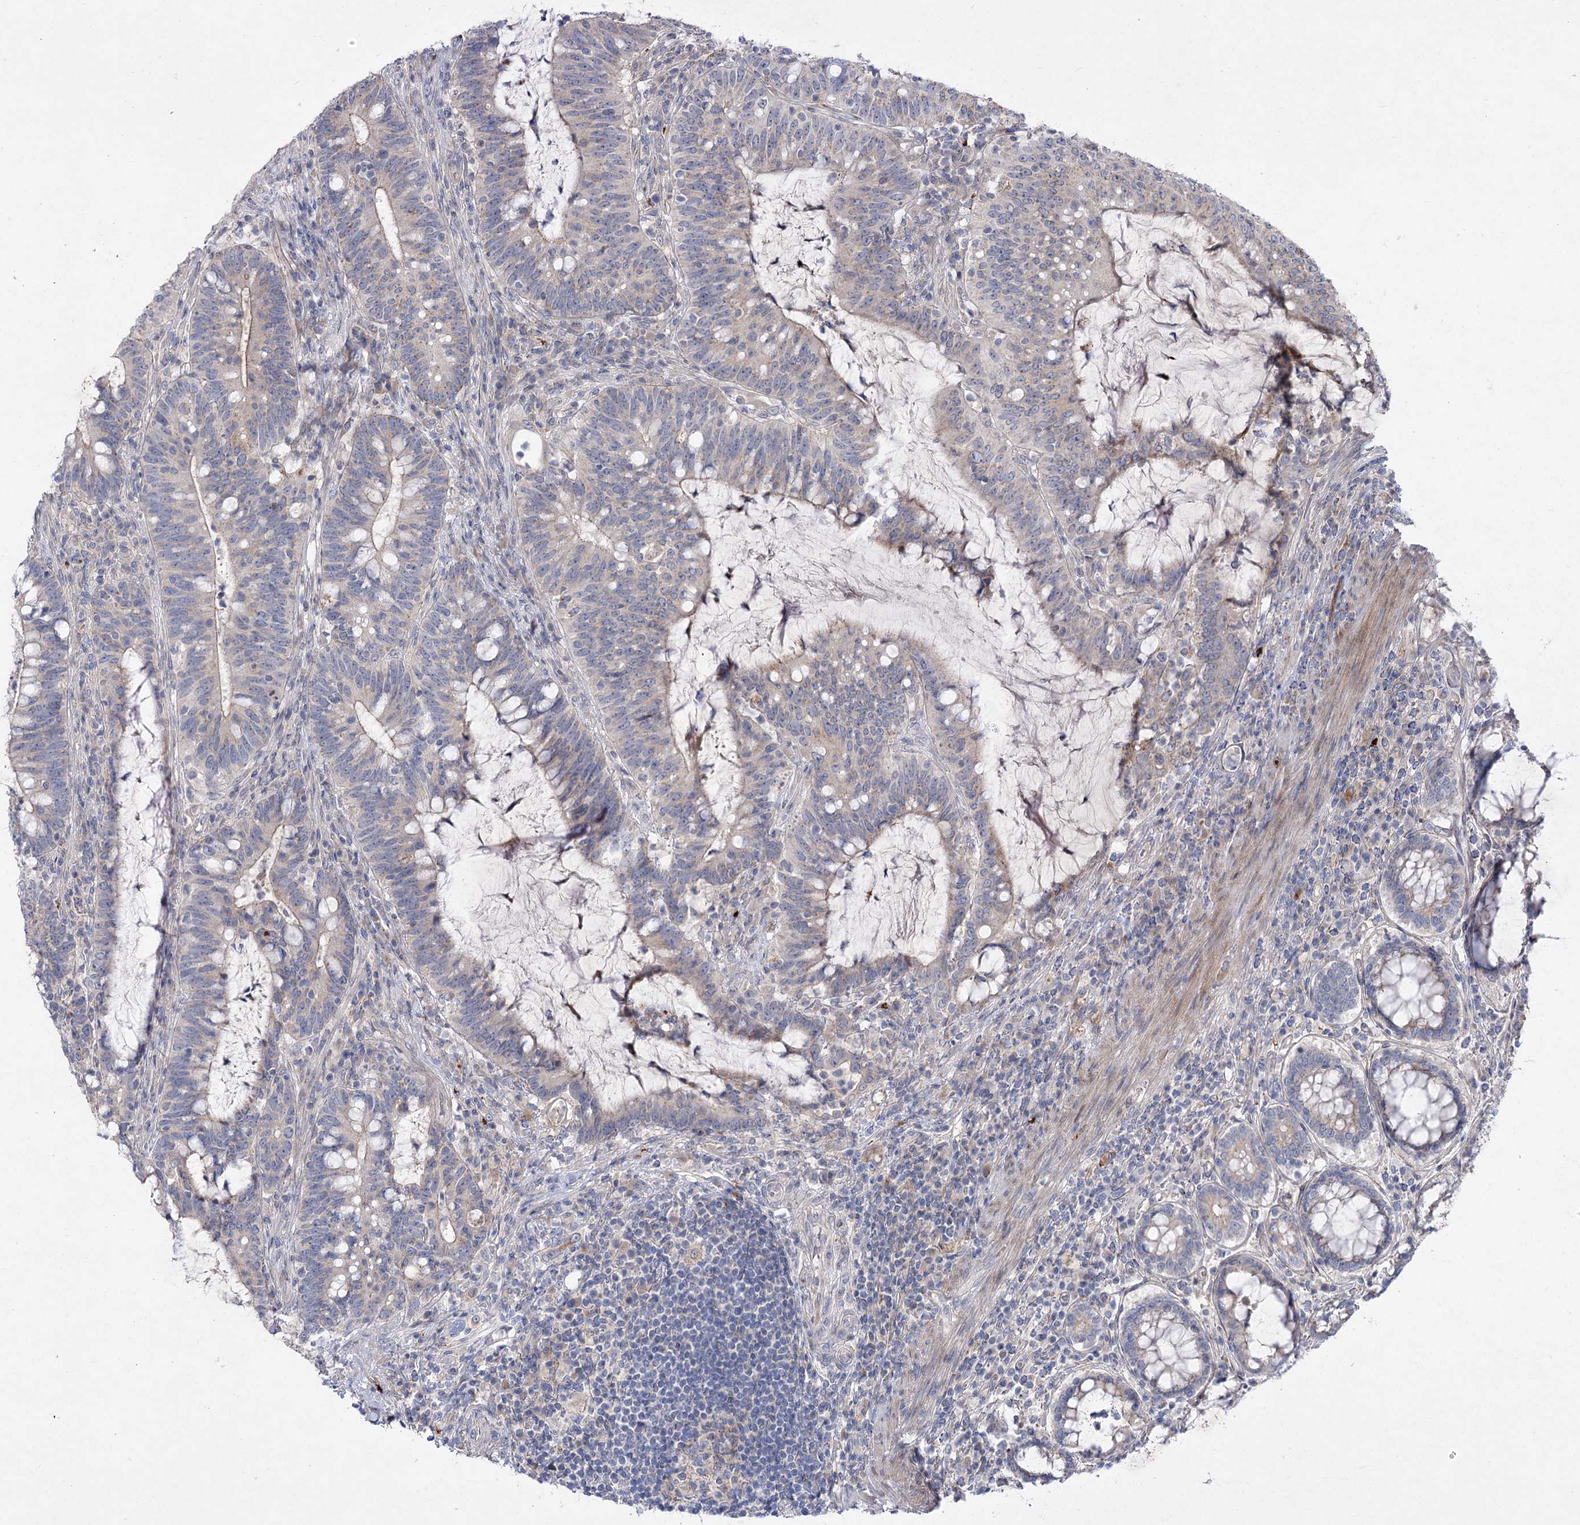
{"staining": {"intensity": "weak", "quantity": "<25%", "location": "cytoplasmic/membranous"}, "tissue": "colorectal cancer", "cell_type": "Tumor cells", "image_type": "cancer", "snomed": [{"axis": "morphology", "description": "Adenocarcinoma, NOS"}, {"axis": "topography", "description": "Colon"}], "caption": "Immunohistochemical staining of human colorectal adenocarcinoma shows no significant positivity in tumor cells. (Brightfield microscopy of DAB IHC at high magnification).", "gene": "SH3BP5L", "patient": {"sex": "female", "age": 66}}